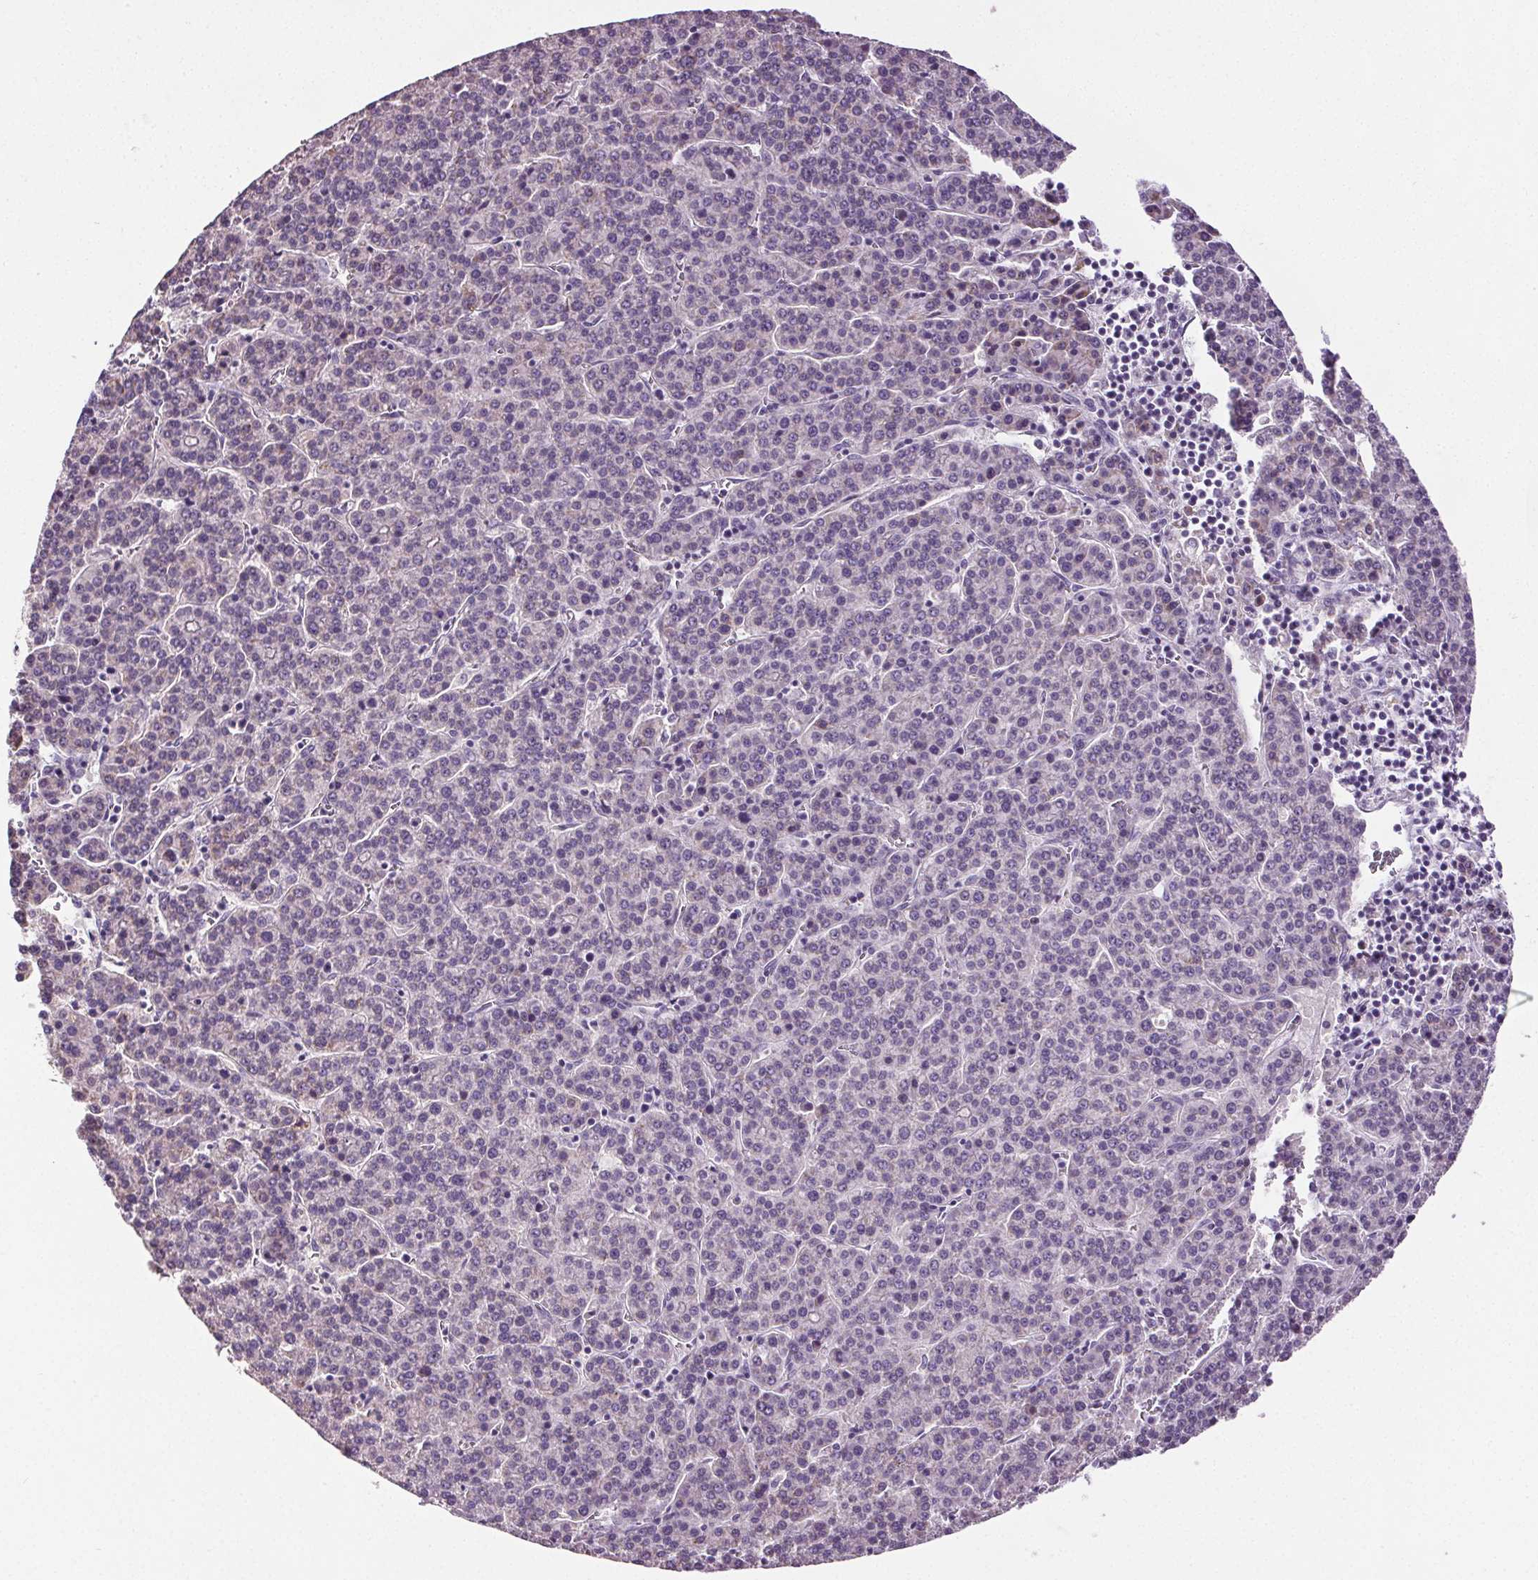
{"staining": {"intensity": "negative", "quantity": "none", "location": "none"}, "tissue": "liver cancer", "cell_type": "Tumor cells", "image_type": "cancer", "snomed": [{"axis": "morphology", "description": "Carcinoma, Hepatocellular, NOS"}, {"axis": "topography", "description": "Liver"}], "caption": "Protein analysis of liver hepatocellular carcinoma shows no significant expression in tumor cells. (DAB (3,3'-diaminobenzidine) IHC visualized using brightfield microscopy, high magnification).", "gene": "GPIHBP1", "patient": {"sex": "female", "age": 58}}